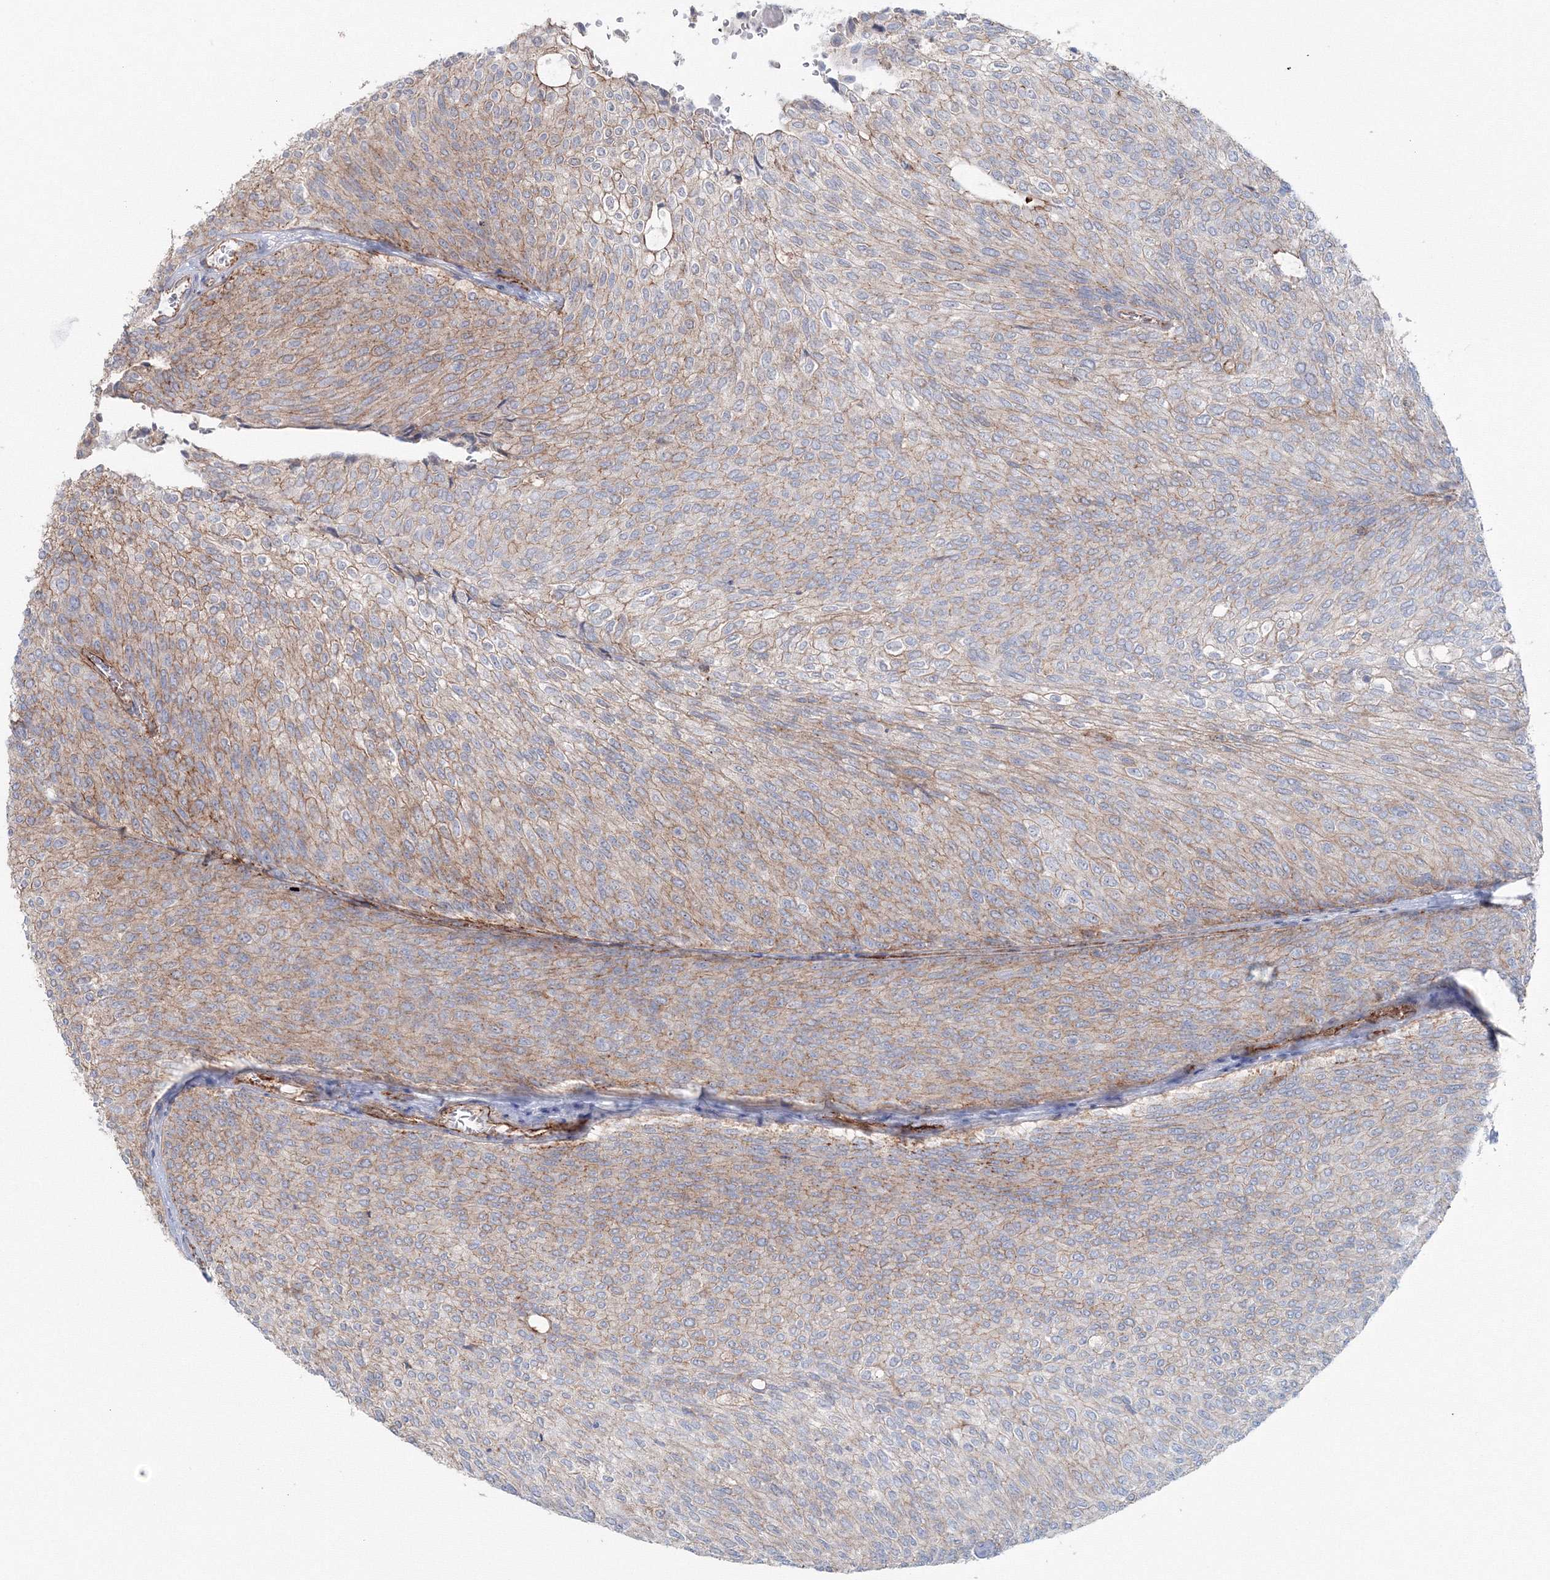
{"staining": {"intensity": "weak", "quantity": "25%-75%", "location": "cytoplasmic/membranous"}, "tissue": "urothelial cancer", "cell_type": "Tumor cells", "image_type": "cancer", "snomed": [{"axis": "morphology", "description": "Urothelial carcinoma, Low grade"}, {"axis": "topography", "description": "Urinary bladder"}], "caption": "This photomicrograph exhibits immunohistochemistry staining of urothelial cancer, with low weak cytoplasmic/membranous staining in about 25%-75% of tumor cells.", "gene": "GGA2", "patient": {"sex": "female", "age": 79}}